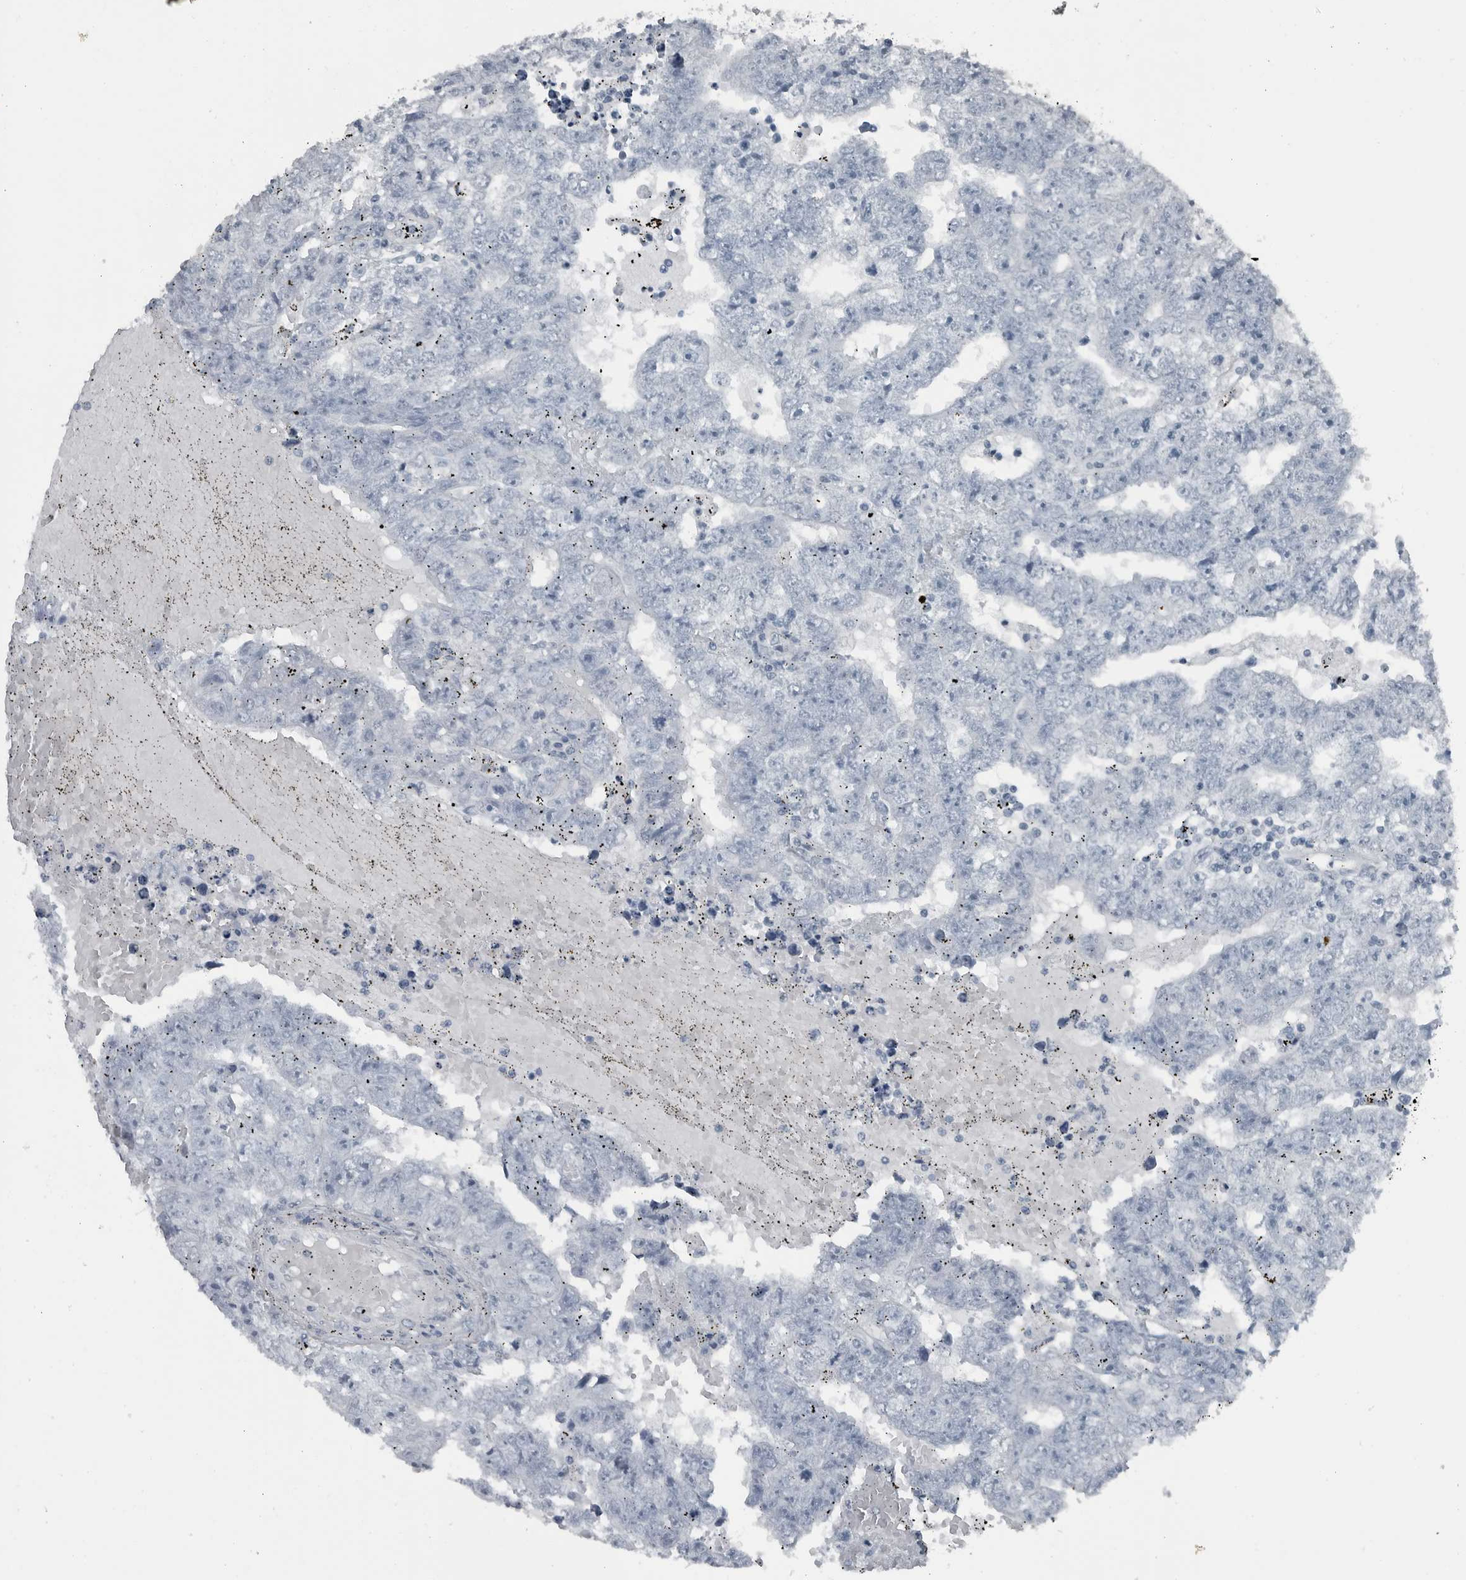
{"staining": {"intensity": "negative", "quantity": "none", "location": "none"}, "tissue": "testis cancer", "cell_type": "Tumor cells", "image_type": "cancer", "snomed": [{"axis": "morphology", "description": "Carcinoma, Embryonal, NOS"}, {"axis": "topography", "description": "Testis"}], "caption": "A high-resolution histopathology image shows IHC staining of testis embryonal carcinoma, which reveals no significant positivity in tumor cells.", "gene": "GAK", "patient": {"sex": "male", "age": 25}}